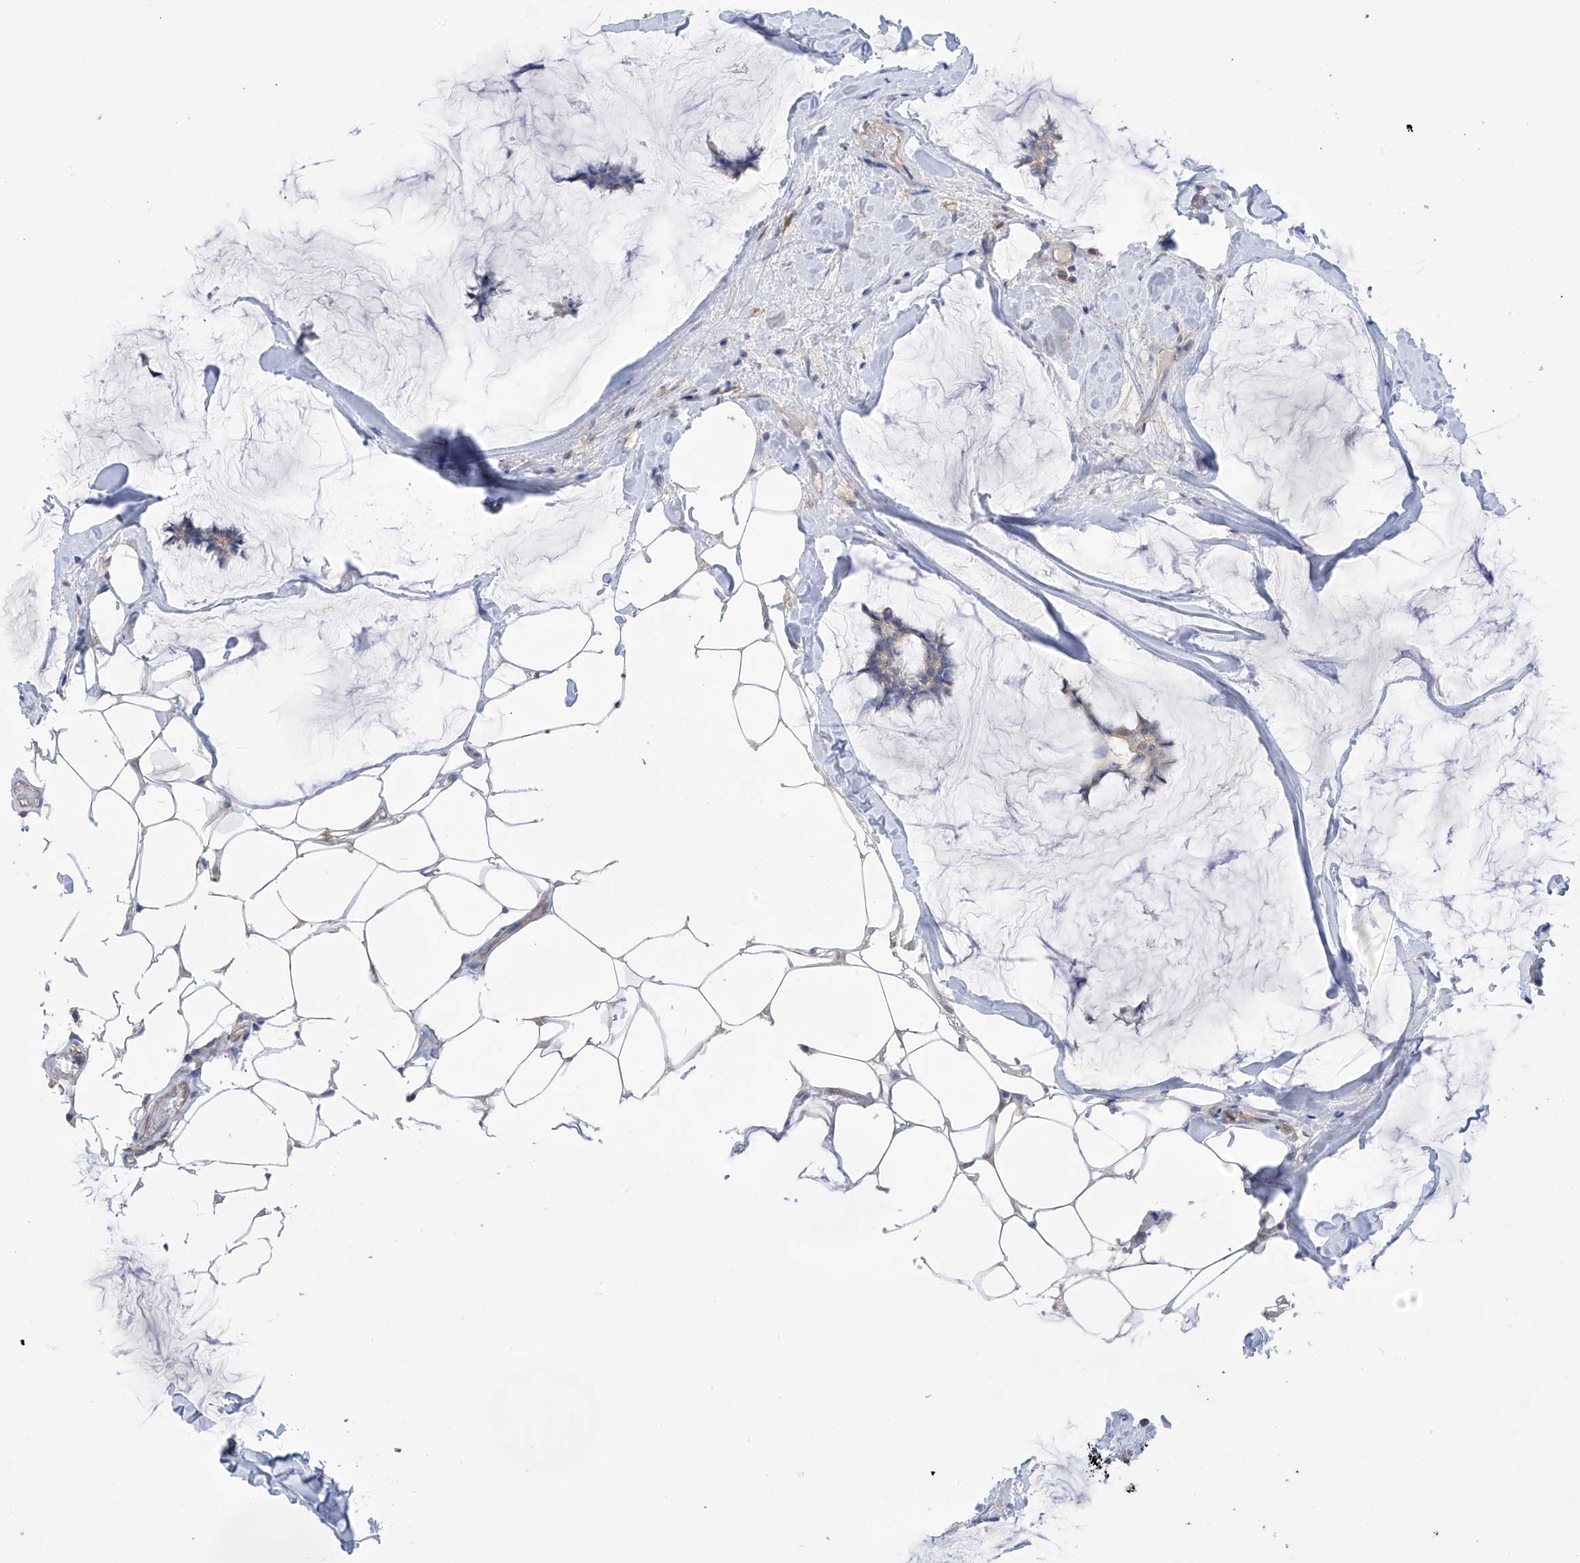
{"staining": {"intensity": "moderate", "quantity": "<25%", "location": "cytoplasmic/membranous"}, "tissue": "breast cancer", "cell_type": "Tumor cells", "image_type": "cancer", "snomed": [{"axis": "morphology", "description": "Duct carcinoma"}, {"axis": "topography", "description": "Breast"}], "caption": "Infiltrating ductal carcinoma (breast) stained with a protein marker displays moderate staining in tumor cells.", "gene": "PHACTR4", "patient": {"sex": "female", "age": 93}}